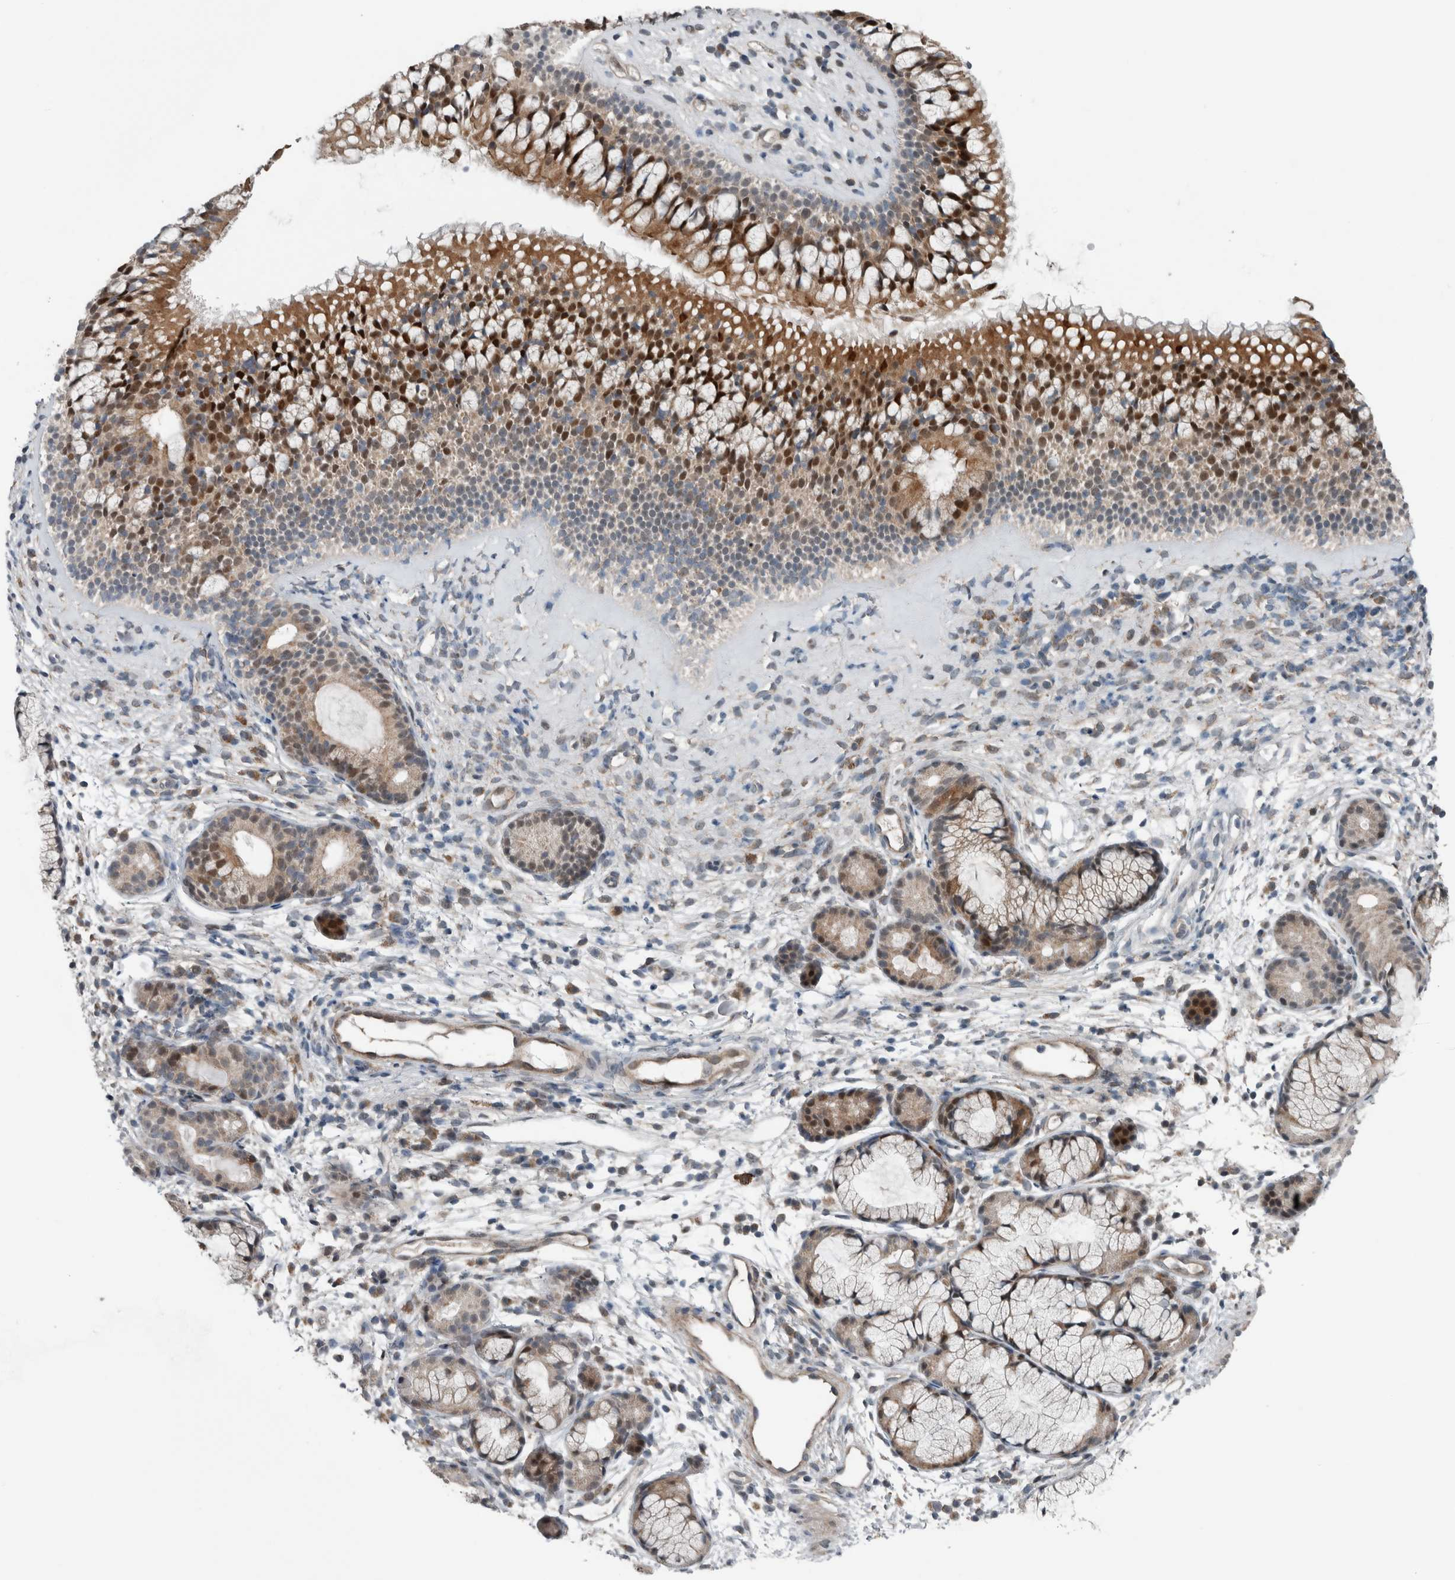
{"staining": {"intensity": "strong", "quantity": ">75%", "location": "cytoplasmic/membranous,nuclear"}, "tissue": "nasopharynx", "cell_type": "Respiratory epithelial cells", "image_type": "normal", "snomed": [{"axis": "morphology", "description": "Normal tissue, NOS"}, {"axis": "morphology", "description": "Inflammation, NOS"}, {"axis": "topography", "description": "Nasopharynx"}], "caption": "Immunohistochemistry (DAB (3,3'-diaminobenzidine)) staining of normal nasopharynx reveals strong cytoplasmic/membranous,nuclear protein staining in about >75% of respiratory epithelial cells.", "gene": "GBA2", "patient": {"sex": "female", "age": 19}}